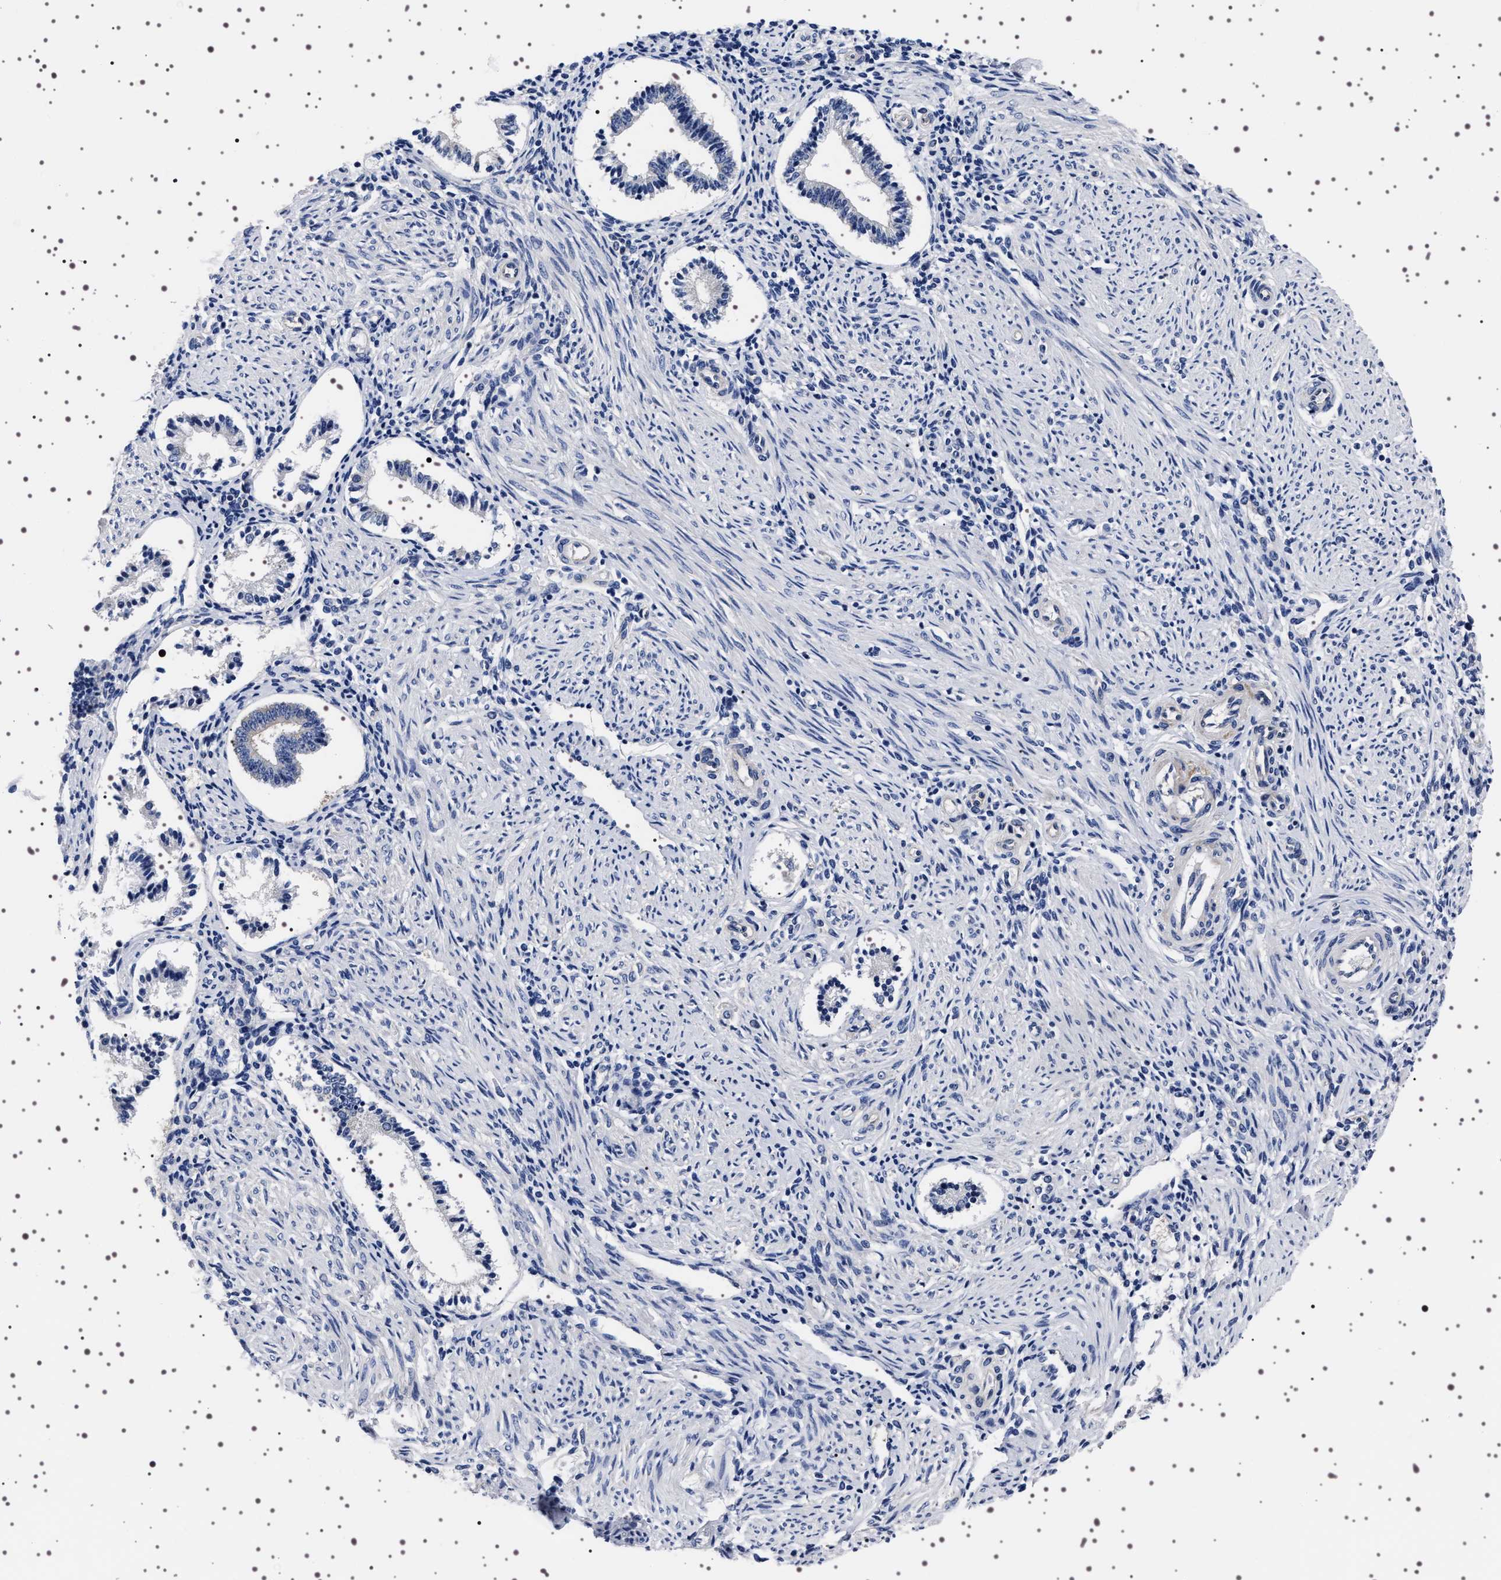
{"staining": {"intensity": "moderate", "quantity": "<25%", "location": "cytoplasmic/membranous"}, "tissue": "endometrium", "cell_type": "Cells in endometrial stroma", "image_type": "normal", "snomed": [{"axis": "morphology", "description": "Normal tissue, NOS"}, {"axis": "topography", "description": "Endometrium"}], "caption": "Immunohistochemical staining of unremarkable endometrium shows low levels of moderate cytoplasmic/membranous staining in about <25% of cells in endometrial stroma. (brown staining indicates protein expression, while blue staining denotes nuclei).", "gene": "DARS1", "patient": {"sex": "female", "age": 42}}